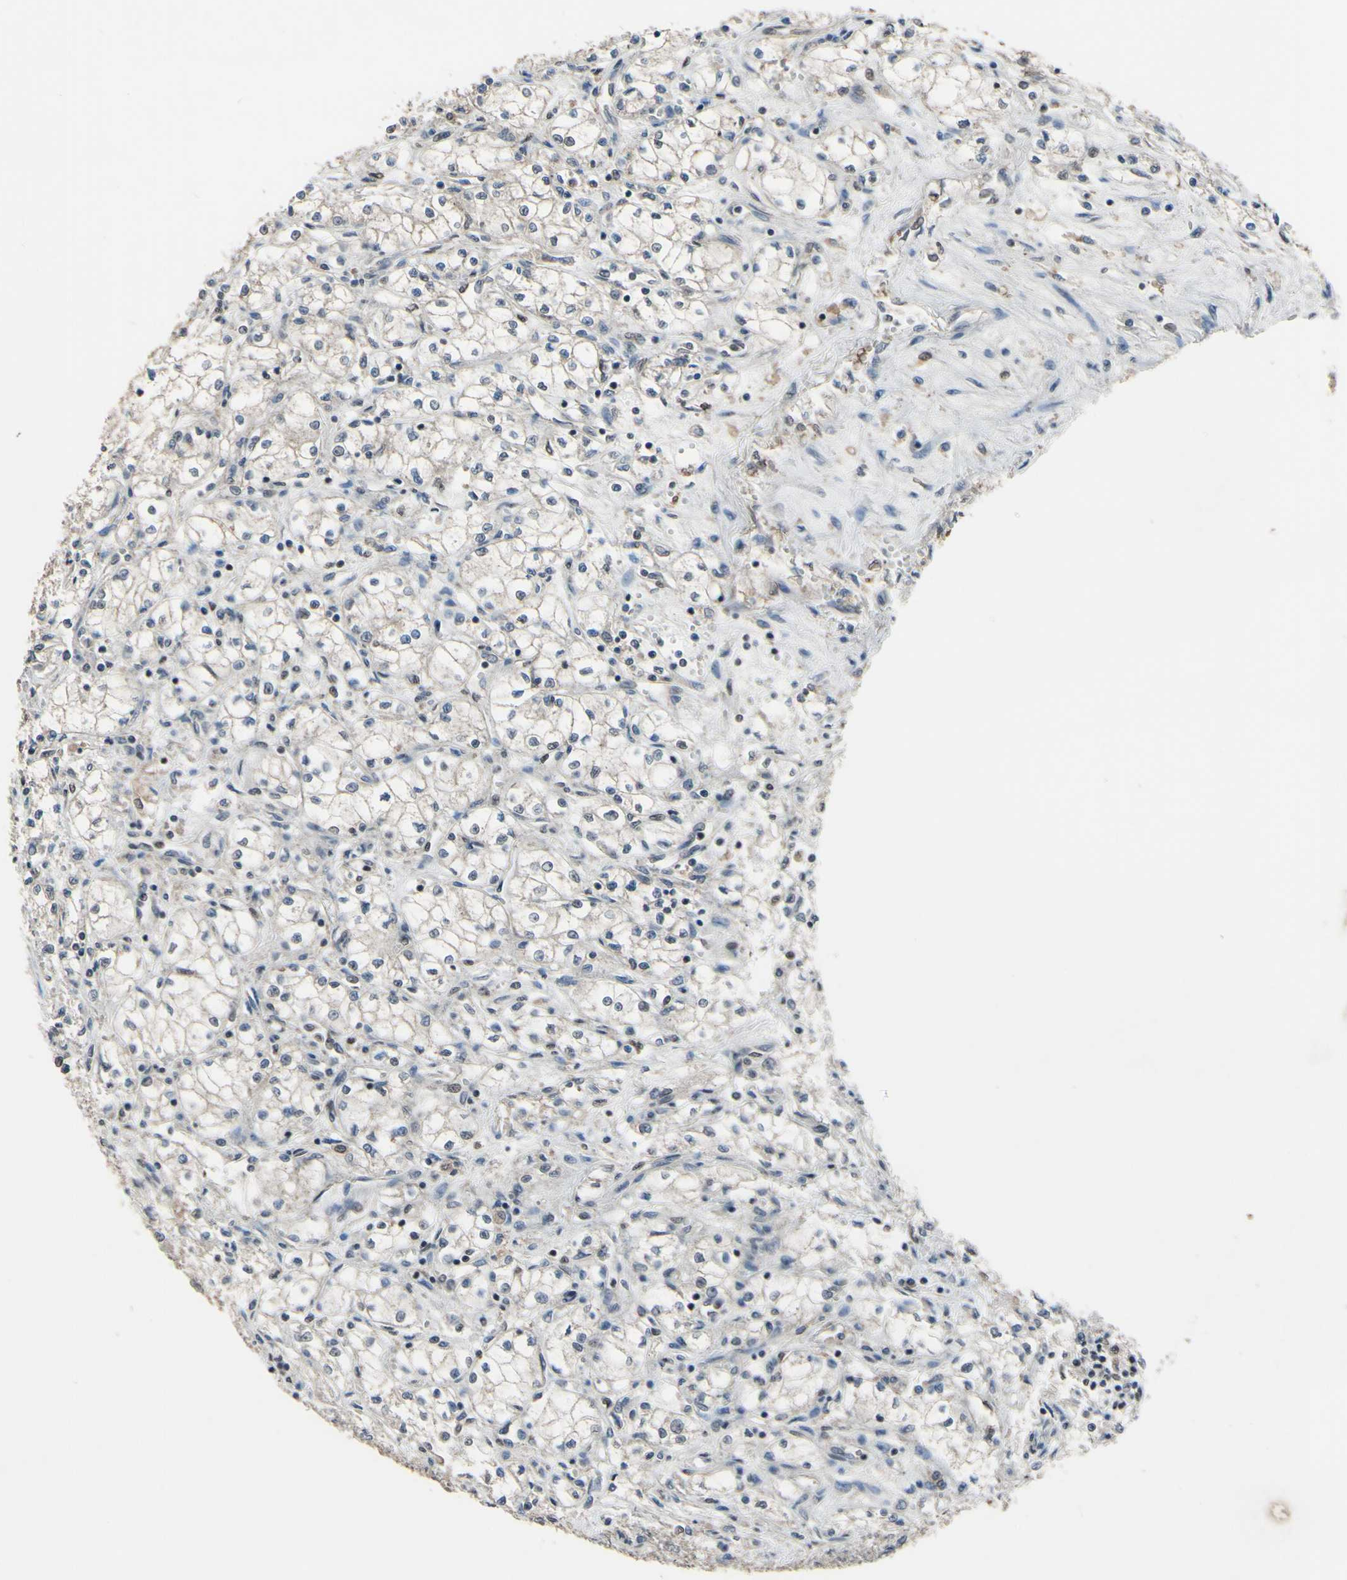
{"staining": {"intensity": "negative", "quantity": "none", "location": "none"}, "tissue": "renal cancer", "cell_type": "Tumor cells", "image_type": "cancer", "snomed": [{"axis": "morphology", "description": "Normal tissue, NOS"}, {"axis": "morphology", "description": "Adenocarcinoma, NOS"}, {"axis": "topography", "description": "Kidney"}], "caption": "Tumor cells are negative for protein expression in human adenocarcinoma (renal). Nuclei are stained in blue.", "gene": "ZNF174", "patient": {"sex": "male", "age": 59}}